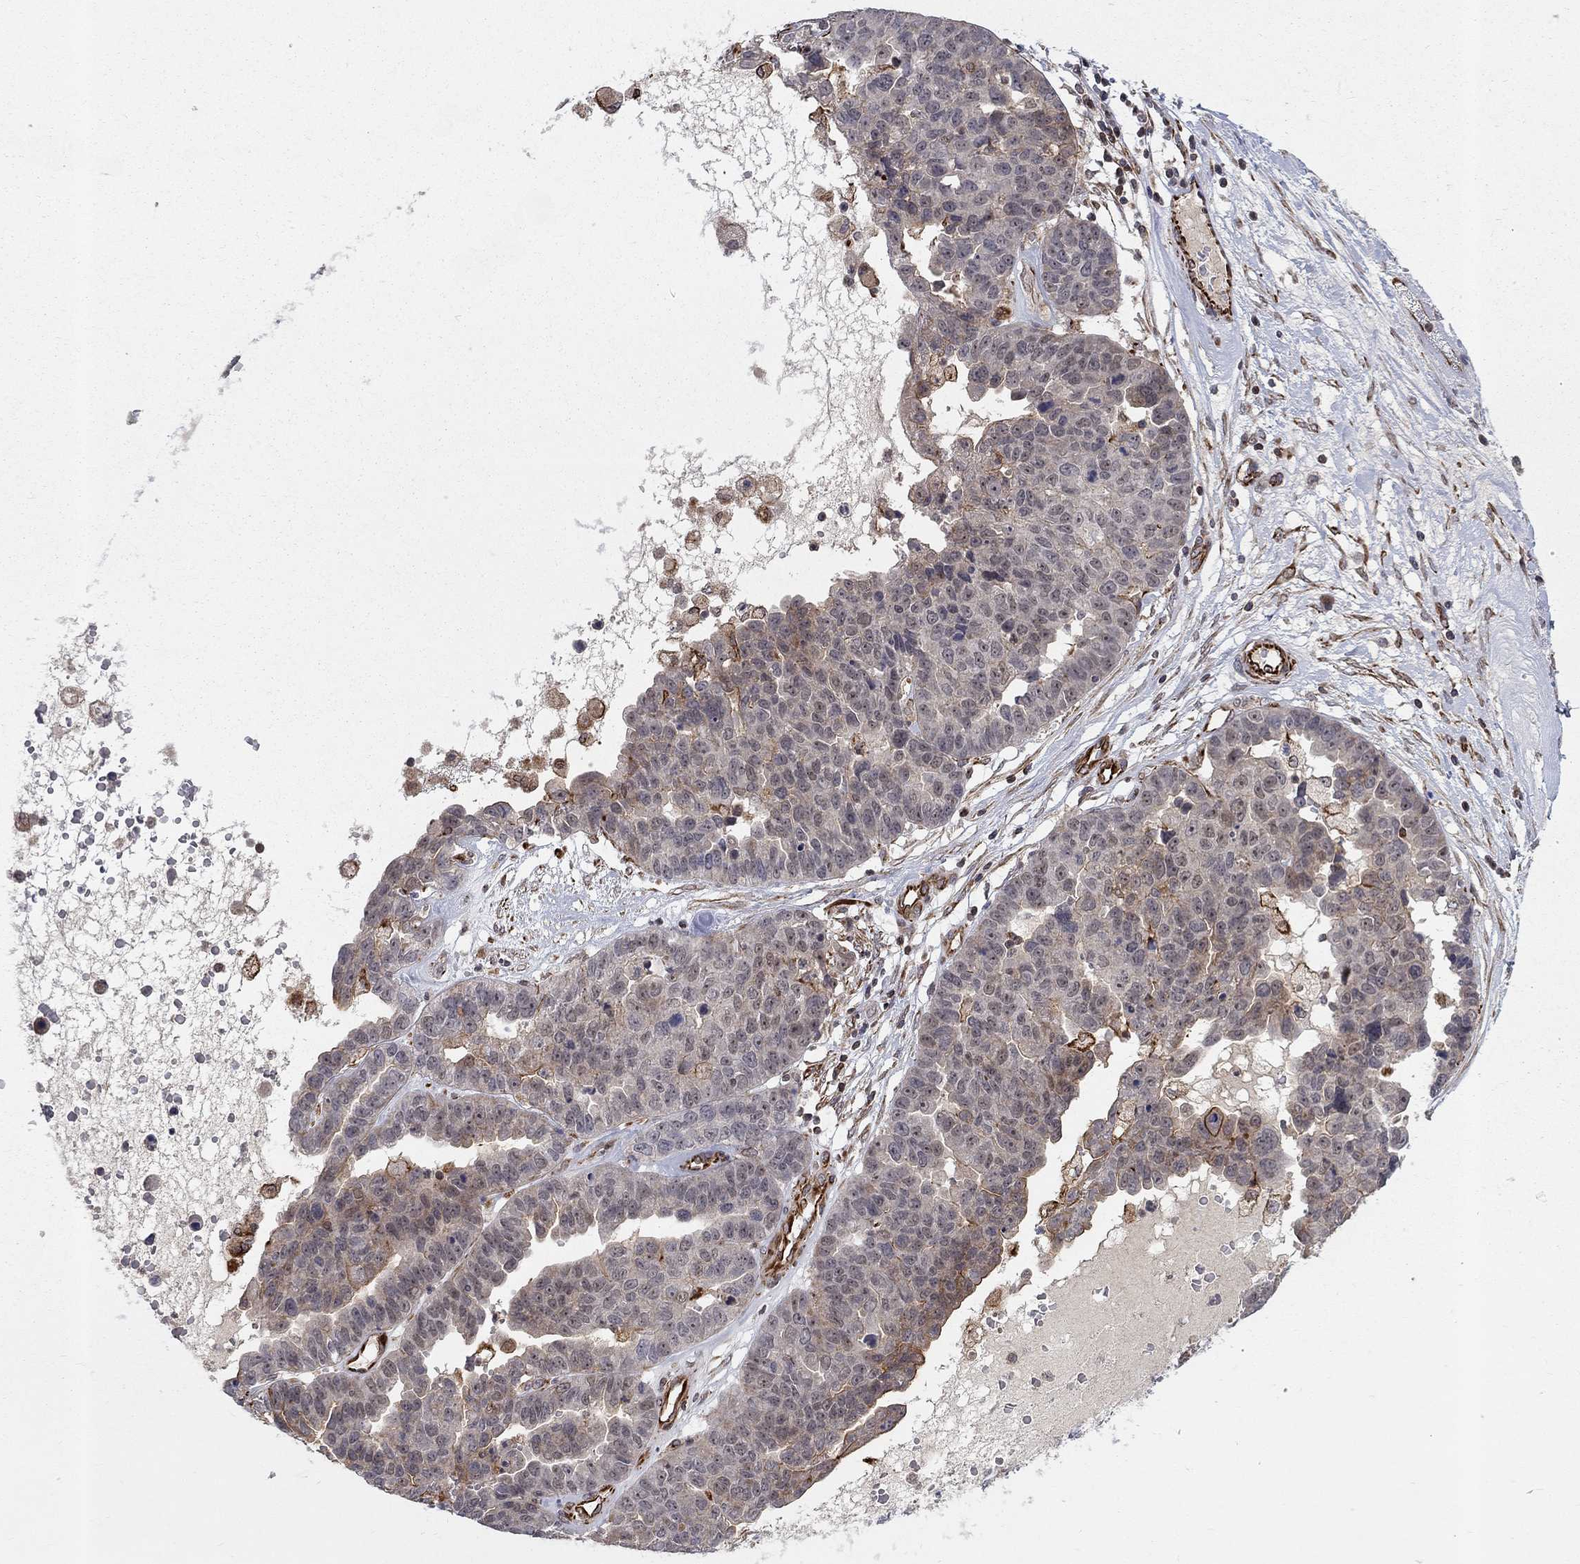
{"staining": {"intensity": "negative", "quantity": "none", "location": "none"}, "tissue": "ovarian cancer", "cell_type": "Tumor cells", "image_type": "cancer", "snomed": [{"axis": "morphology", "description": "Cystadenocarcinoma, serous, NOS"}, {"axis": "topography", "description": "Ovary"}], "caption": "Immunohistochemistry (IHC) histopathology image of human ovarian serous cystadenocarcinoma stained for a protein (brown), which demonstrates no positivity in tumor cells.", "gene": "MSRA", "patient": {"sex": "female", "age": 87}}